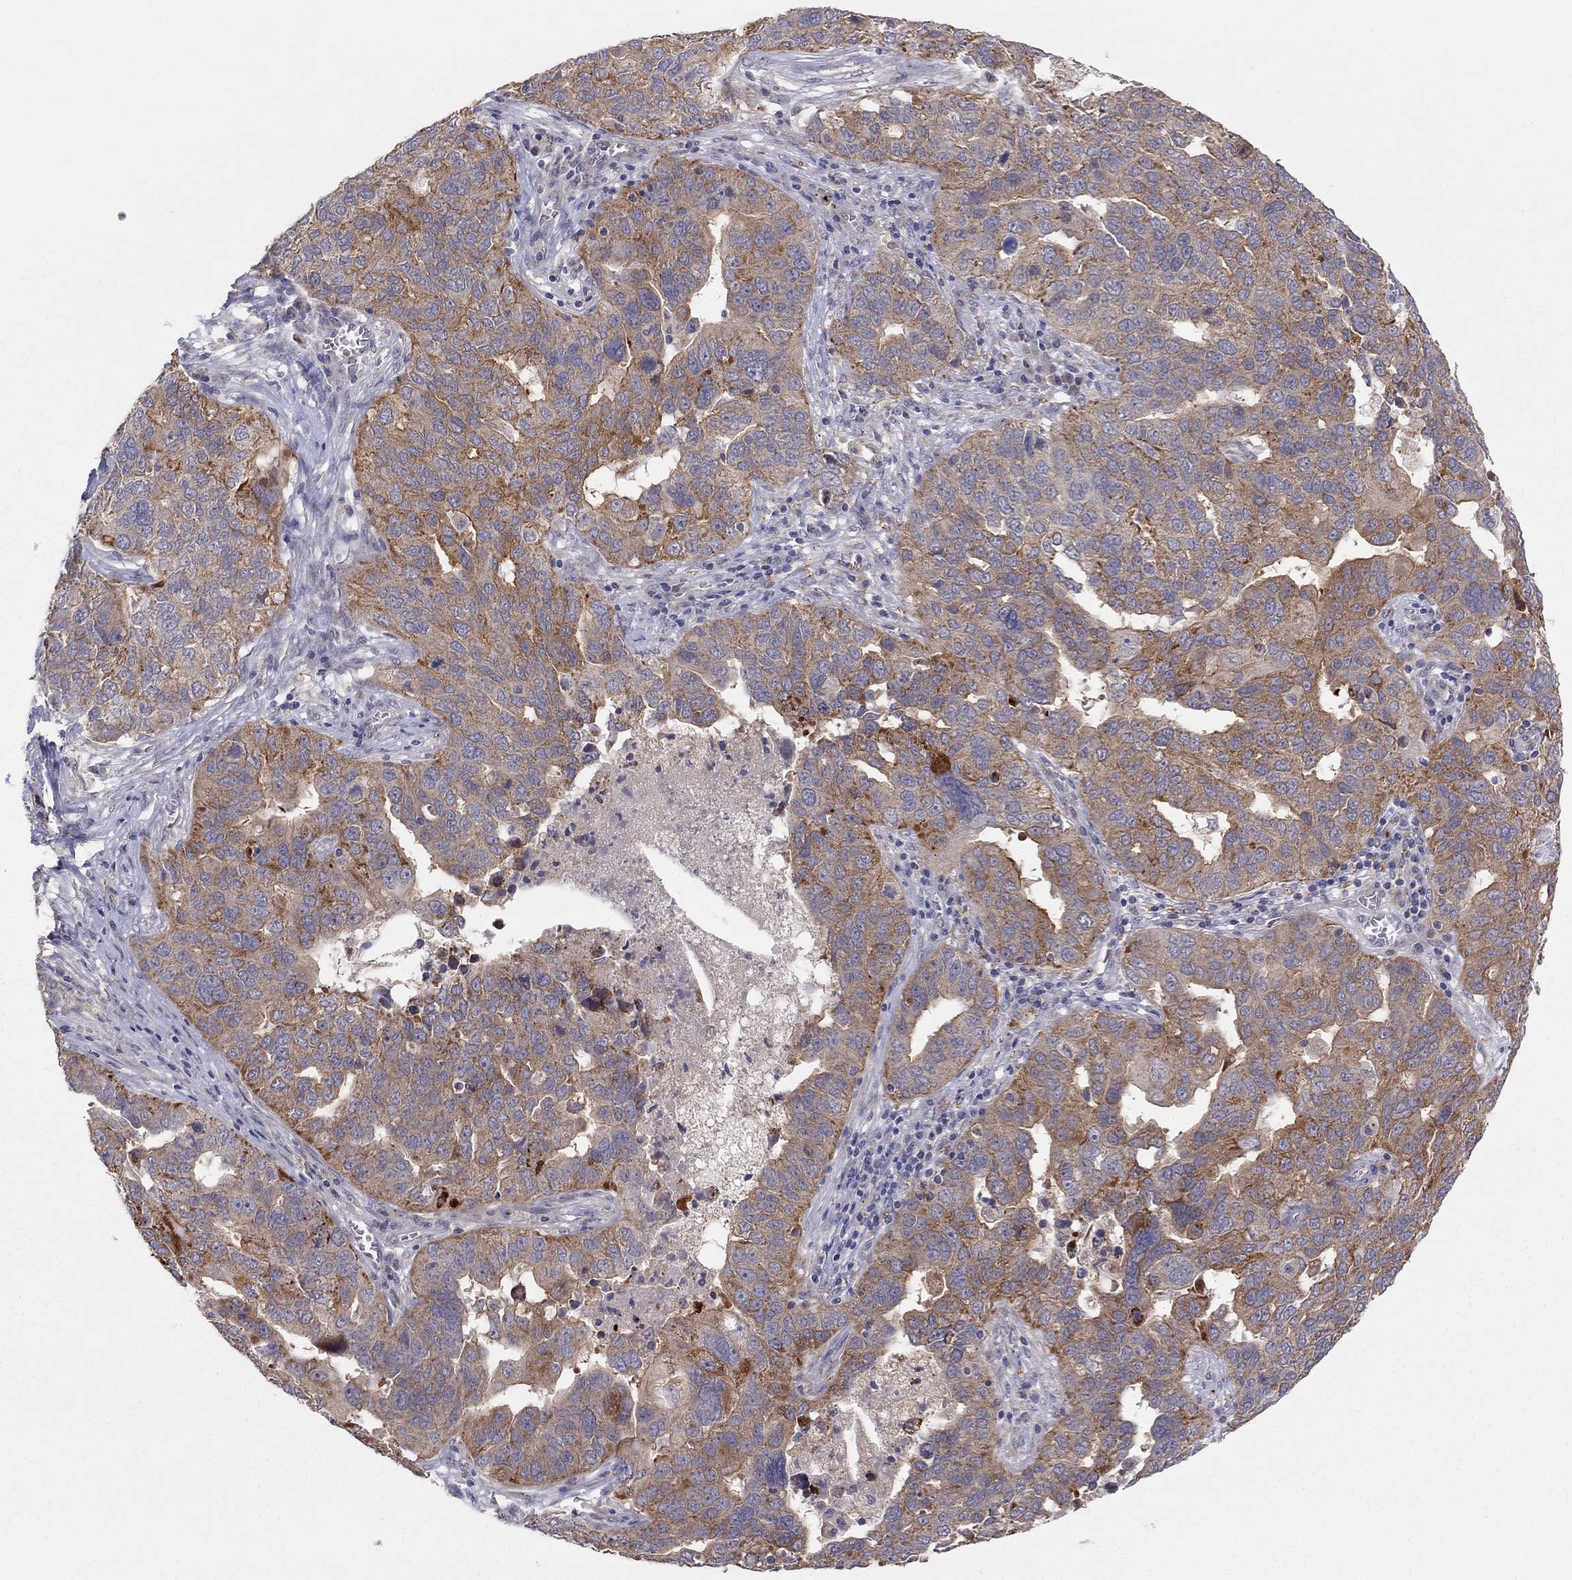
{"staining": {"intensity": "moderate", "quantity": "25%-75%", "location": "cytoplasmic/membranous"}, "tissue": "ovarian cancer", "cell_type": "Tumor cells", "image_type": "cancer", "snomed": [{"axis": "morphology", "description": "Carcinoma, endometroid"}, {"axis": "topography", "description": "Soft tissue"}, {"axis": "topography", "description": "Ovary"}], "caption": "The image displays staining of ovarian cancer (endometroid carcinoma), revealing moderate cytoplasmic/membranous protein positivity (brown color) within tumor cells.", "gene": "CRACDL", "patient": {"sex": "female", "age": 52}}